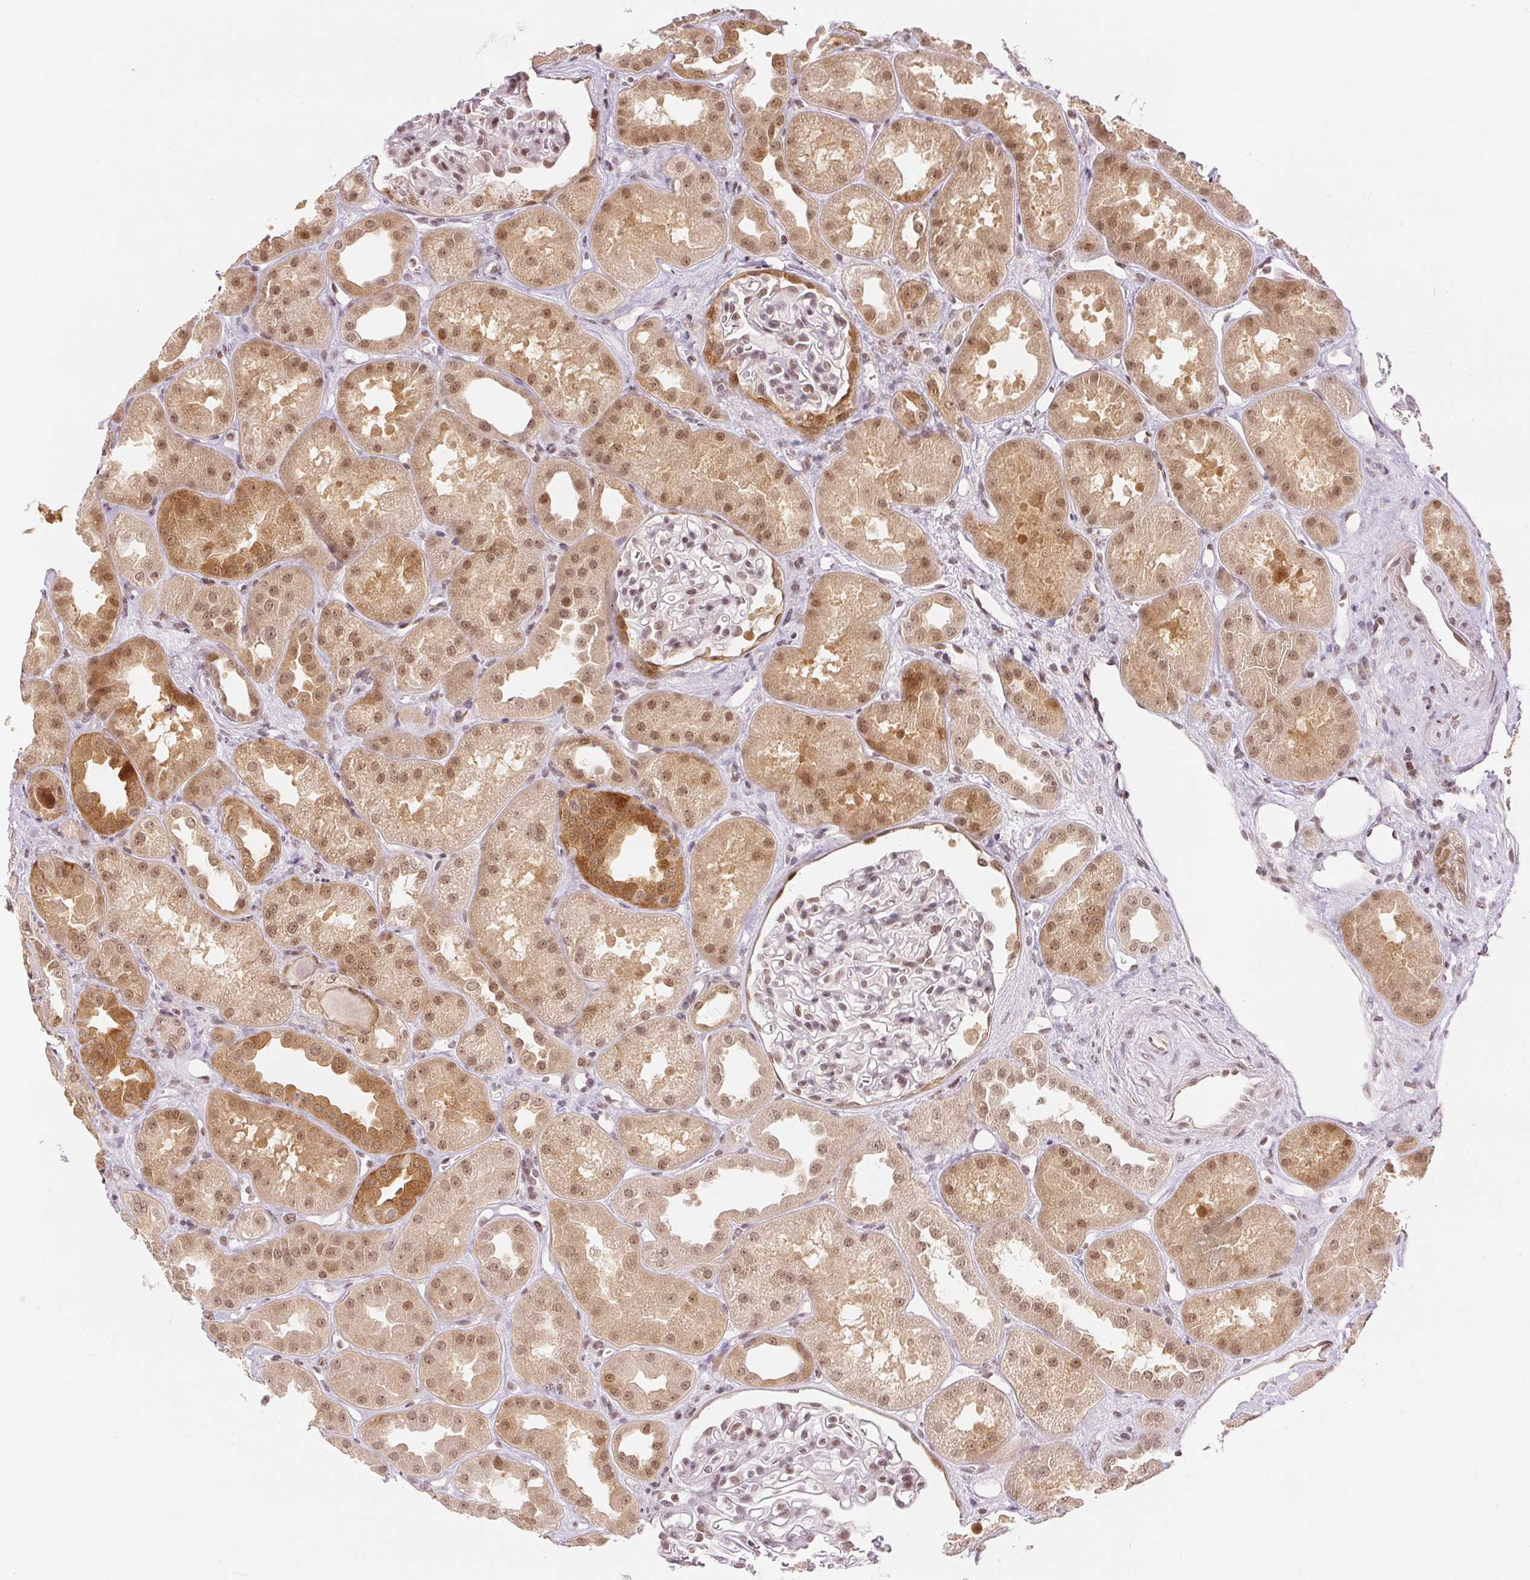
{"staining": {"intensity": "moderate", "quantity": "25%-75%", "location": "nuclear"}, "tissue": "kidney", "cell_type": "Cells in glomeruli", "image_type": "normal", "snomed": [{"axis": "morphology", "description": "Normal tissue, NOS"}, {"axis": "topography", "description": "Kidney"}], "caption": "Cells in glomeruli display medium levels of moderate nuclear positivity in about 25%-75% of cells in benign kidney. The staining was performed using DAB (3,3'-diaminobenzidine), with brown indicating positive protein expression. Nuclei are stained blue with hematoxylin.", "gene": "DEK", "patient": {"sex": "male", "age": 61}}